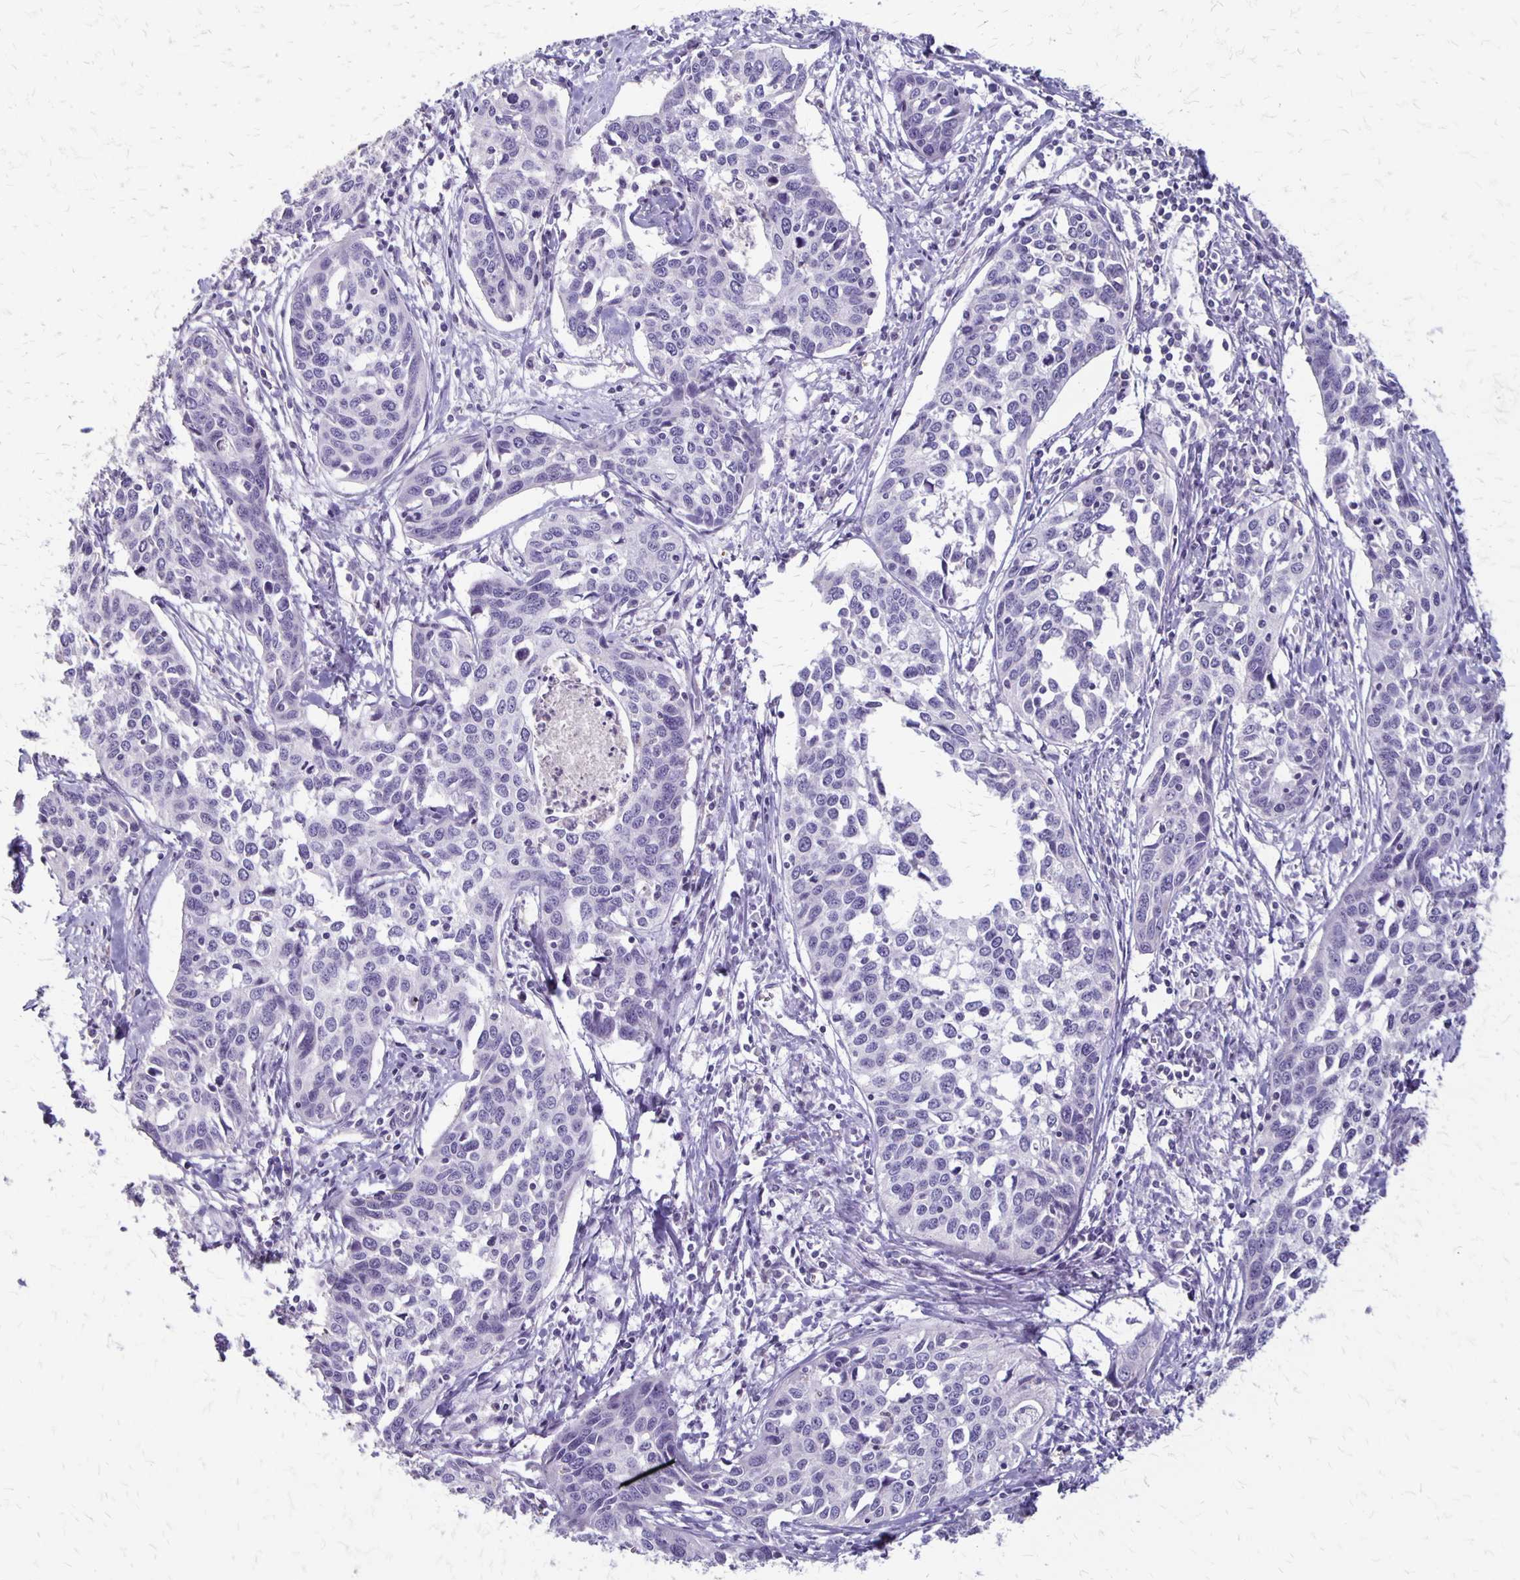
{"staining": {"intensity": "negative", "quantity": "none", "location": "none"}, "tissue": "cervical cancer", "cell_type": "Tumor cells", "image_type": "cancer", "snomed": [{"axis": "morphology", "description": "Squamous cell carcinoma, NOS"}, {"axis": "topography", "description": "Cervix"}], "caption": "Cervical cancer stained for a protein using immunohistochemistry demonstrates no positivity tumor cells.", "gene": "SEPTIN5", "patient": {"sex": "female", "age": 31}}